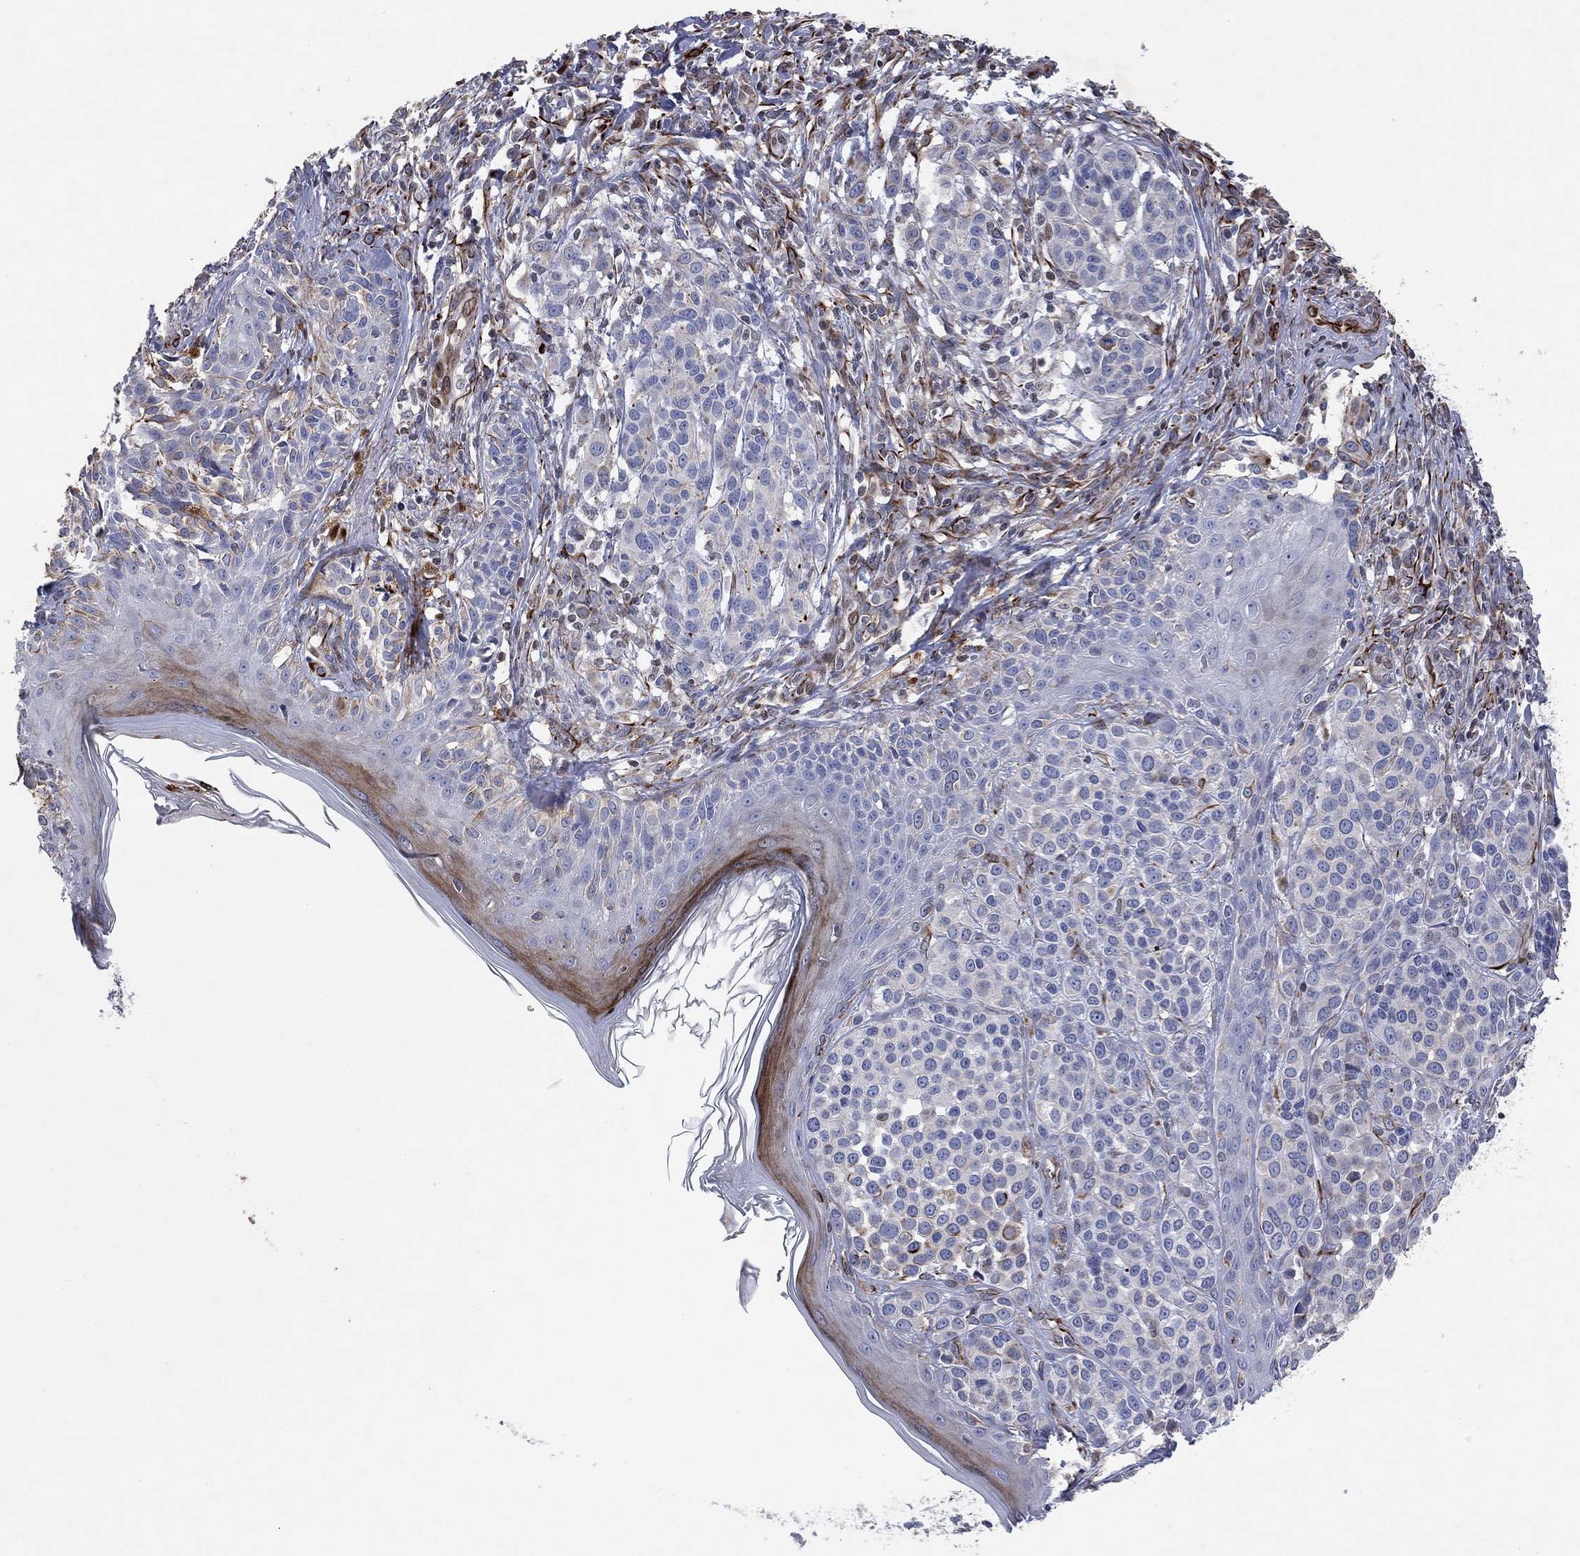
{"staining": {"intensity": "negative", "quantity": "none", "location": "none"}, "tissue": "melanoma", "cell_type": "Tumor cells", "image_type": "cancer", "snomed": [{"axis": "morphology", "description": "Malignant melanoma, NOS"}, {"axis": "topography", "description": "Skin"}], "caption": "DAB immunohistochemical staining of malignant melanoma reveals no significant staining in tumor cells.", "gene": "FLI1", "patient": {"sex": "male", "age": 79}}